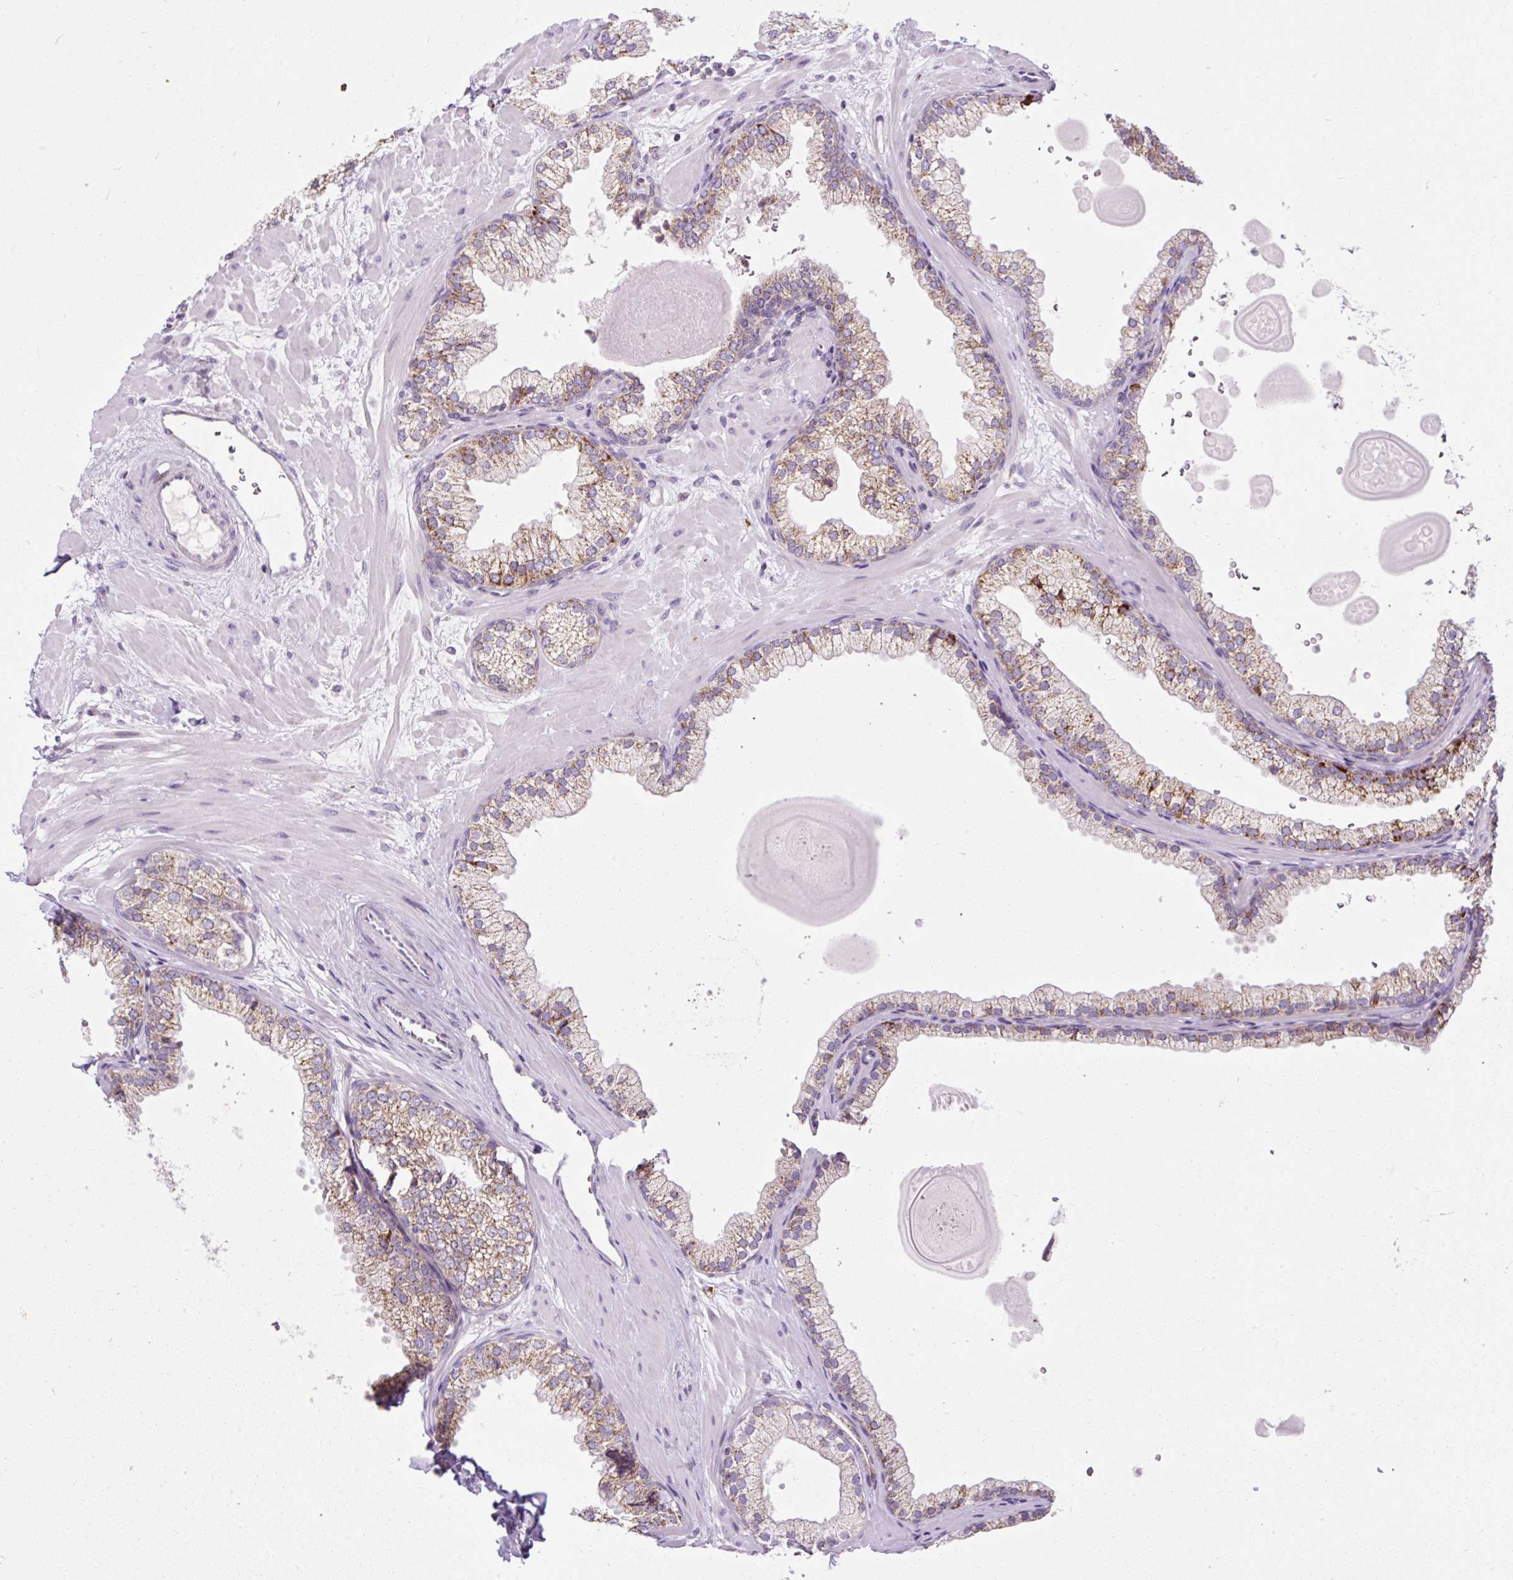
{"staining": {"intensity": "moderate", "quantity": ">75%", "location": "cytoplasmic/membranous"}, "tissue": "prostate", "cell_type": "Glandular cells", "image_type": "normal", "snomed": [{"axis": "morphology", "description": "Normal tissue, NOS"}, {"axis": "topography", "description": "Prostate"}, {"axis": "topography", "description": "Peripheral nerve tissue"}], "caption": "Moderate cytoplasmic/membranous positivity for a protein is identified in about >75% of glandular cells of unremarkable prostate using immunohistochemistry.", "gene": "FMC1", "patient": {"sex": "male", "age": 61}}